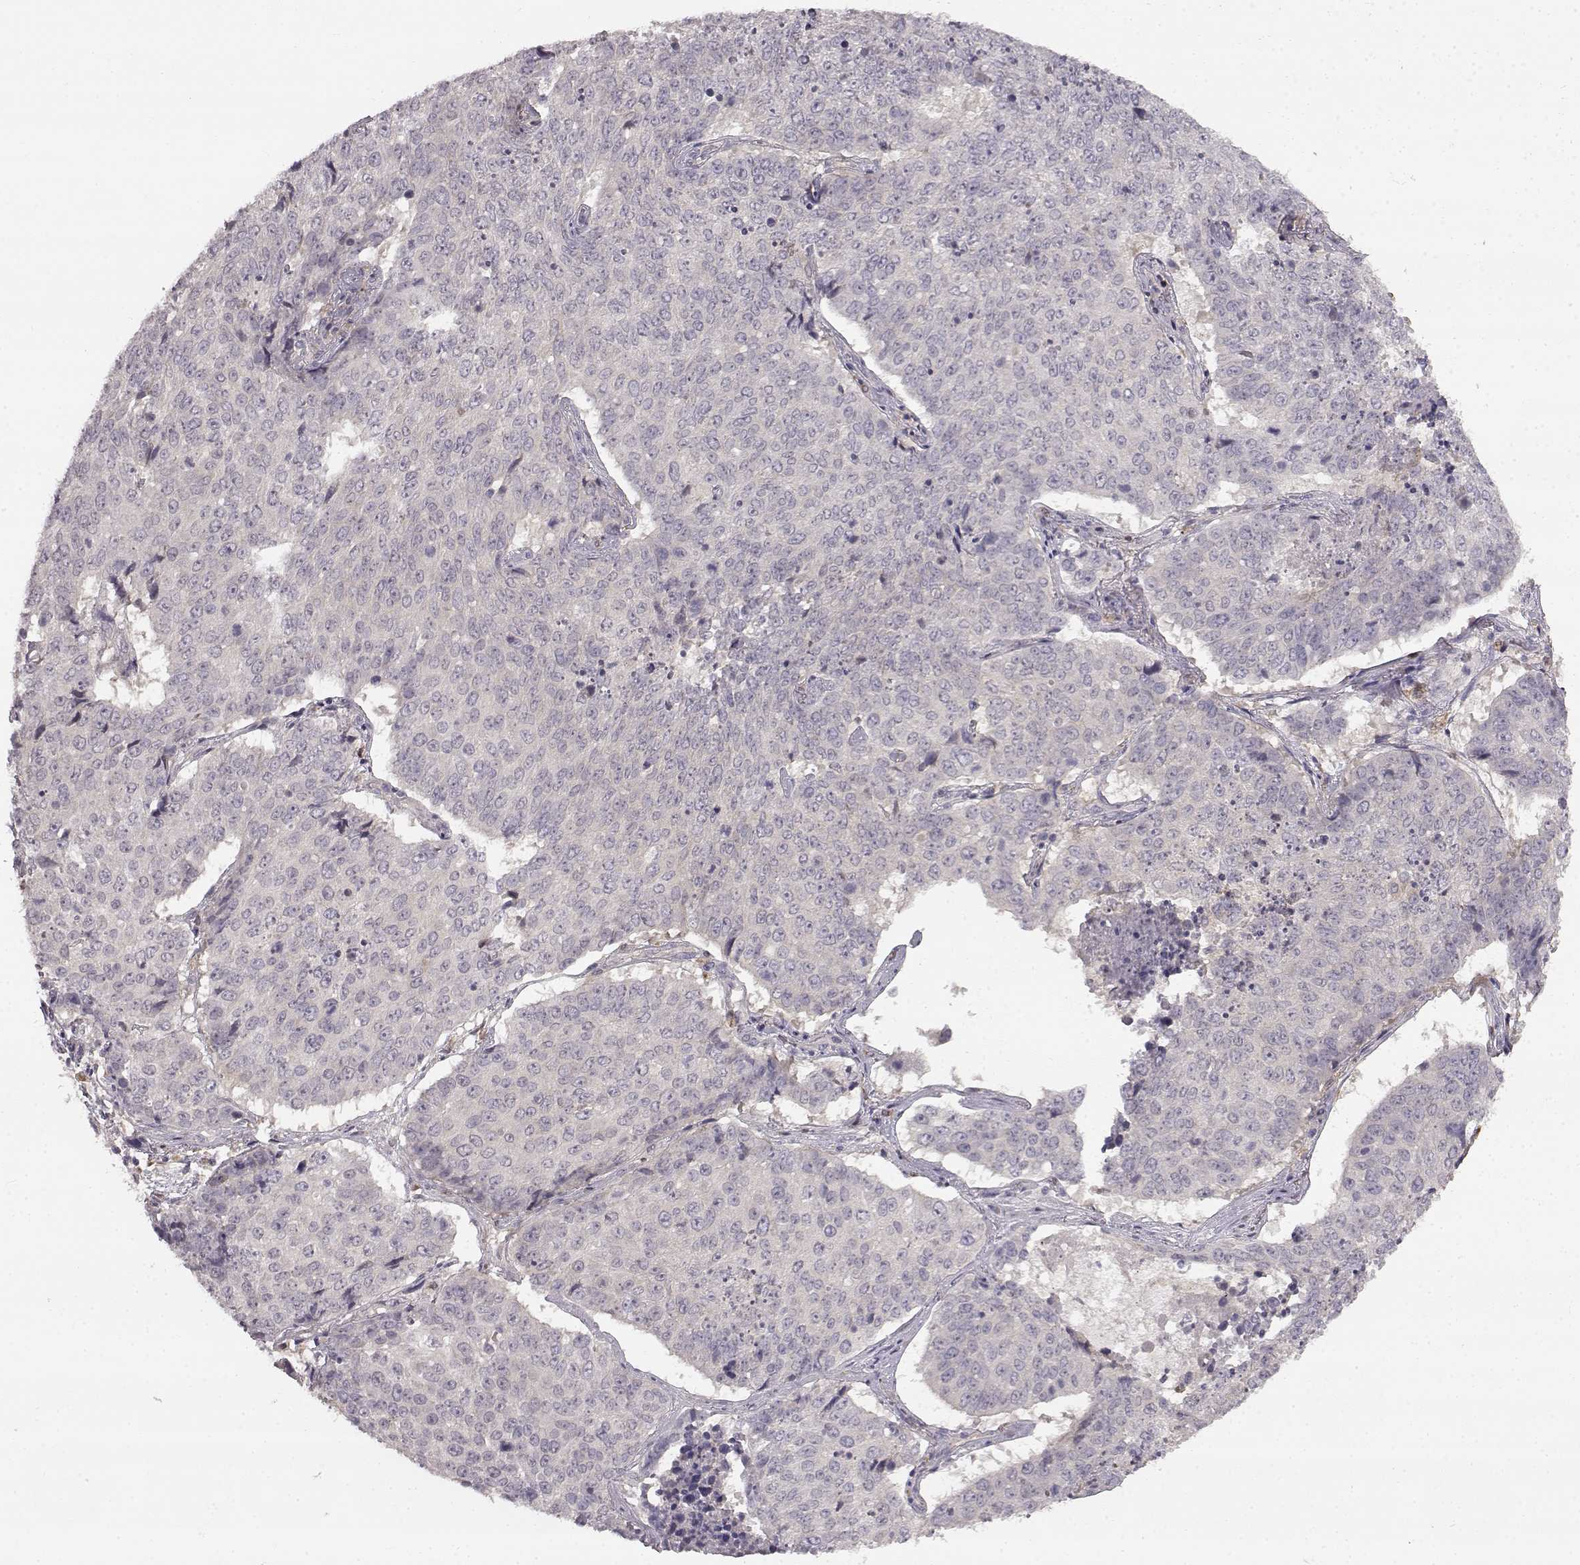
{"staining": {"intensity": "negative", "quantity": "none", "location": "none"}, "tissue": "lung cancer", "cell_type": "Tumor cells", "image_type": "cancer", "snomed": [{"axis": "morphology", "description": "Normal tissue, NOS"}, {"axis": "morphology", "description": "Squamous cell carcinoma, NOS"}, {"axis": "topography", "description": "Bronchus"}, {"axis": "topography", "description": "Lung"}], "caption": "DAB (3,3'-diaminobenzidine) immunohistochemical staining of human lung cancer (squamous cell carcinoma) demonstrates no significant staining in tumor cells. Brightfield microscopy of IHC stained with DAB (3,3'-diaminobenzidine) (brown) and hematoxylin (blue), captured at high magnification.", "gene": "SPAG17", "patient": {"sex": "male", "age": 64}}